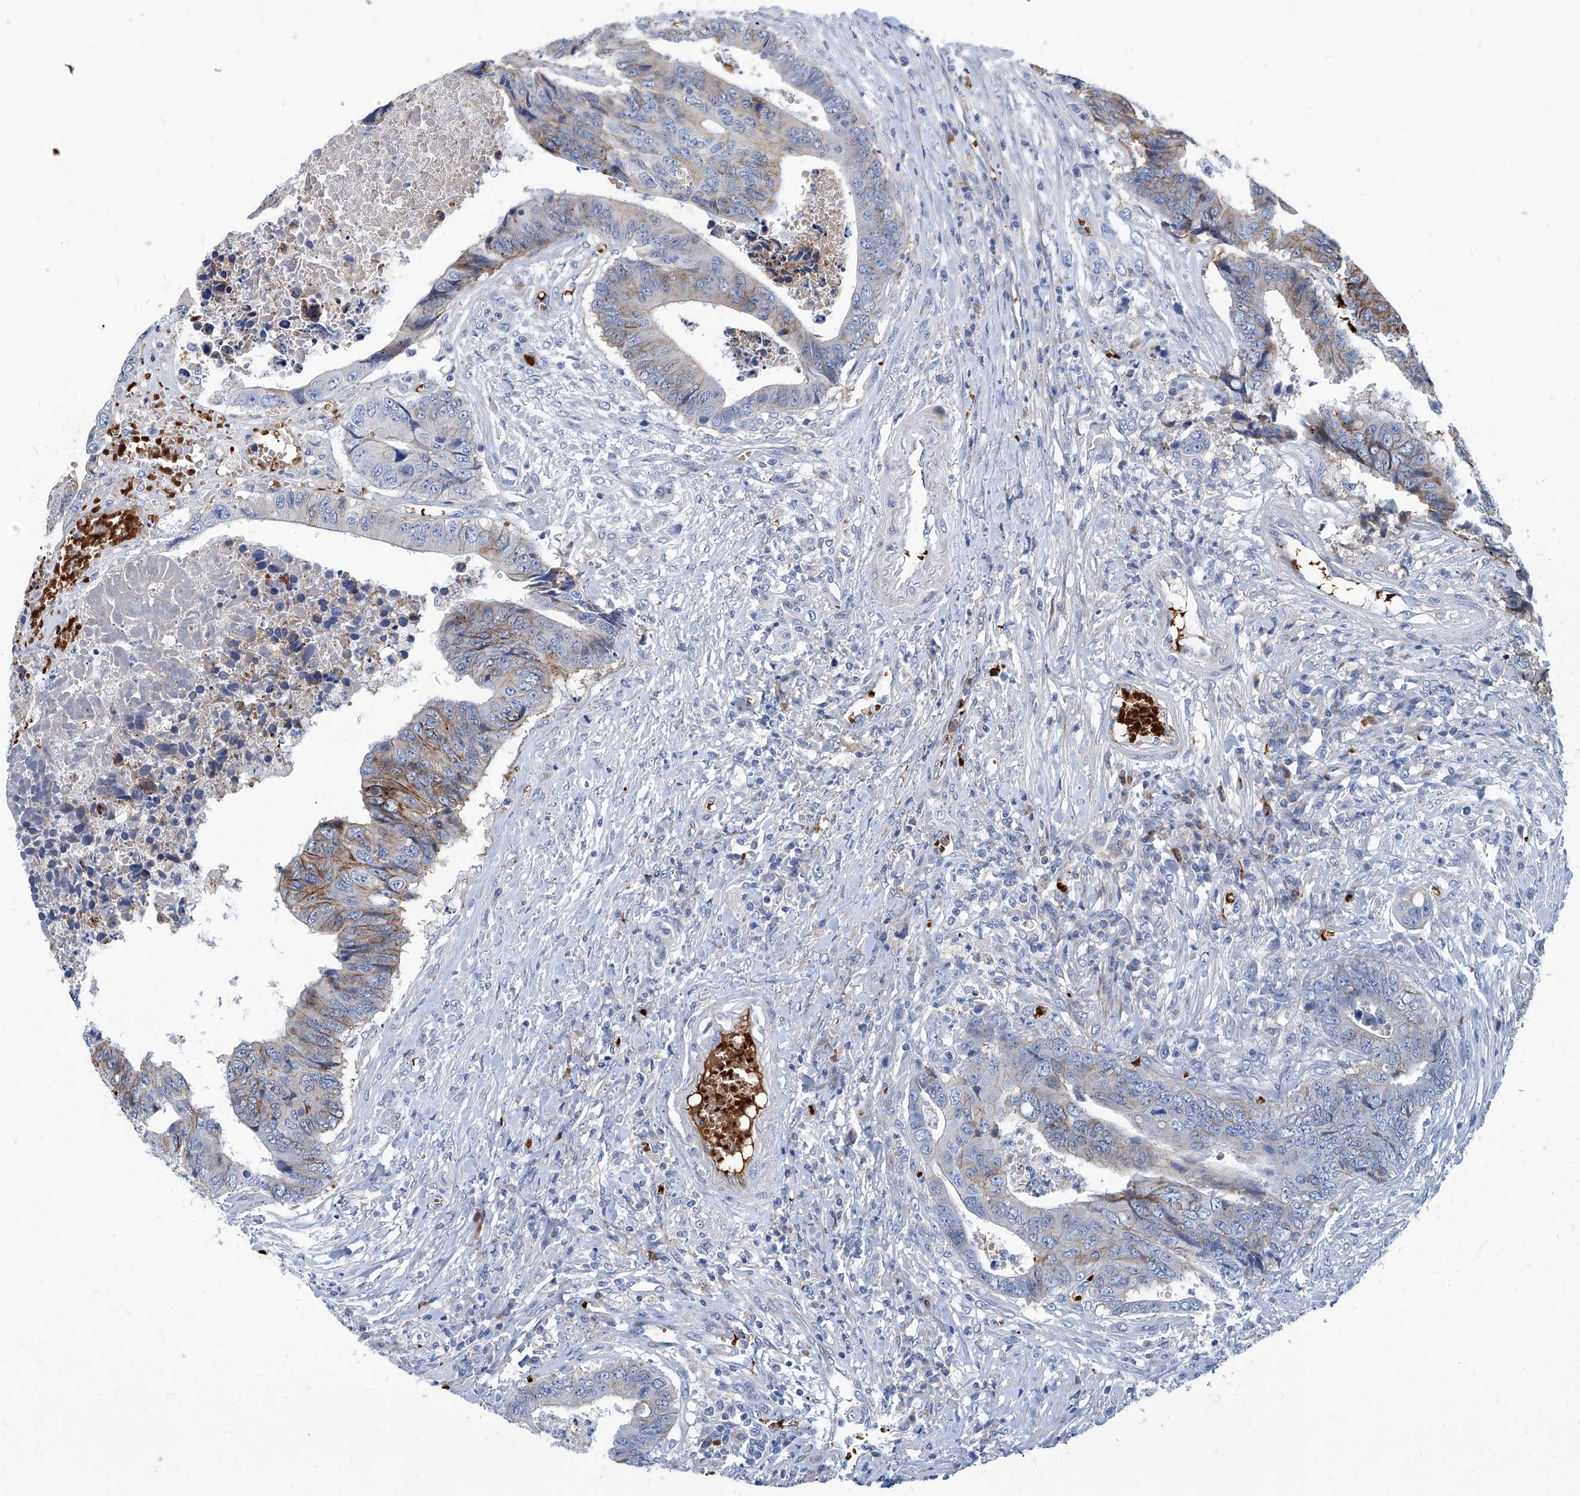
{"staining": {"intensity": "moderate", "quantity": "<25%", "location": "cytoplasmic/membranous"}, "tissue": "colorectal cancer", "cell_type": "Tumor cells", "image_type": "cancer", "snomed": [{"axis": "morphology", "description": "Adenocarcinoma, NOS"}, {"axis": "topography", "description": "Rectum"}], "caption": "Colorectal cancer stained with DAB immunohistochemistry (IHC) displays low levels of moderate cytoplasmic/membranous positivity in about <25% of tumor cells.", "gene": "FPR2", "patient": {"sex": "male", "age": 84}}